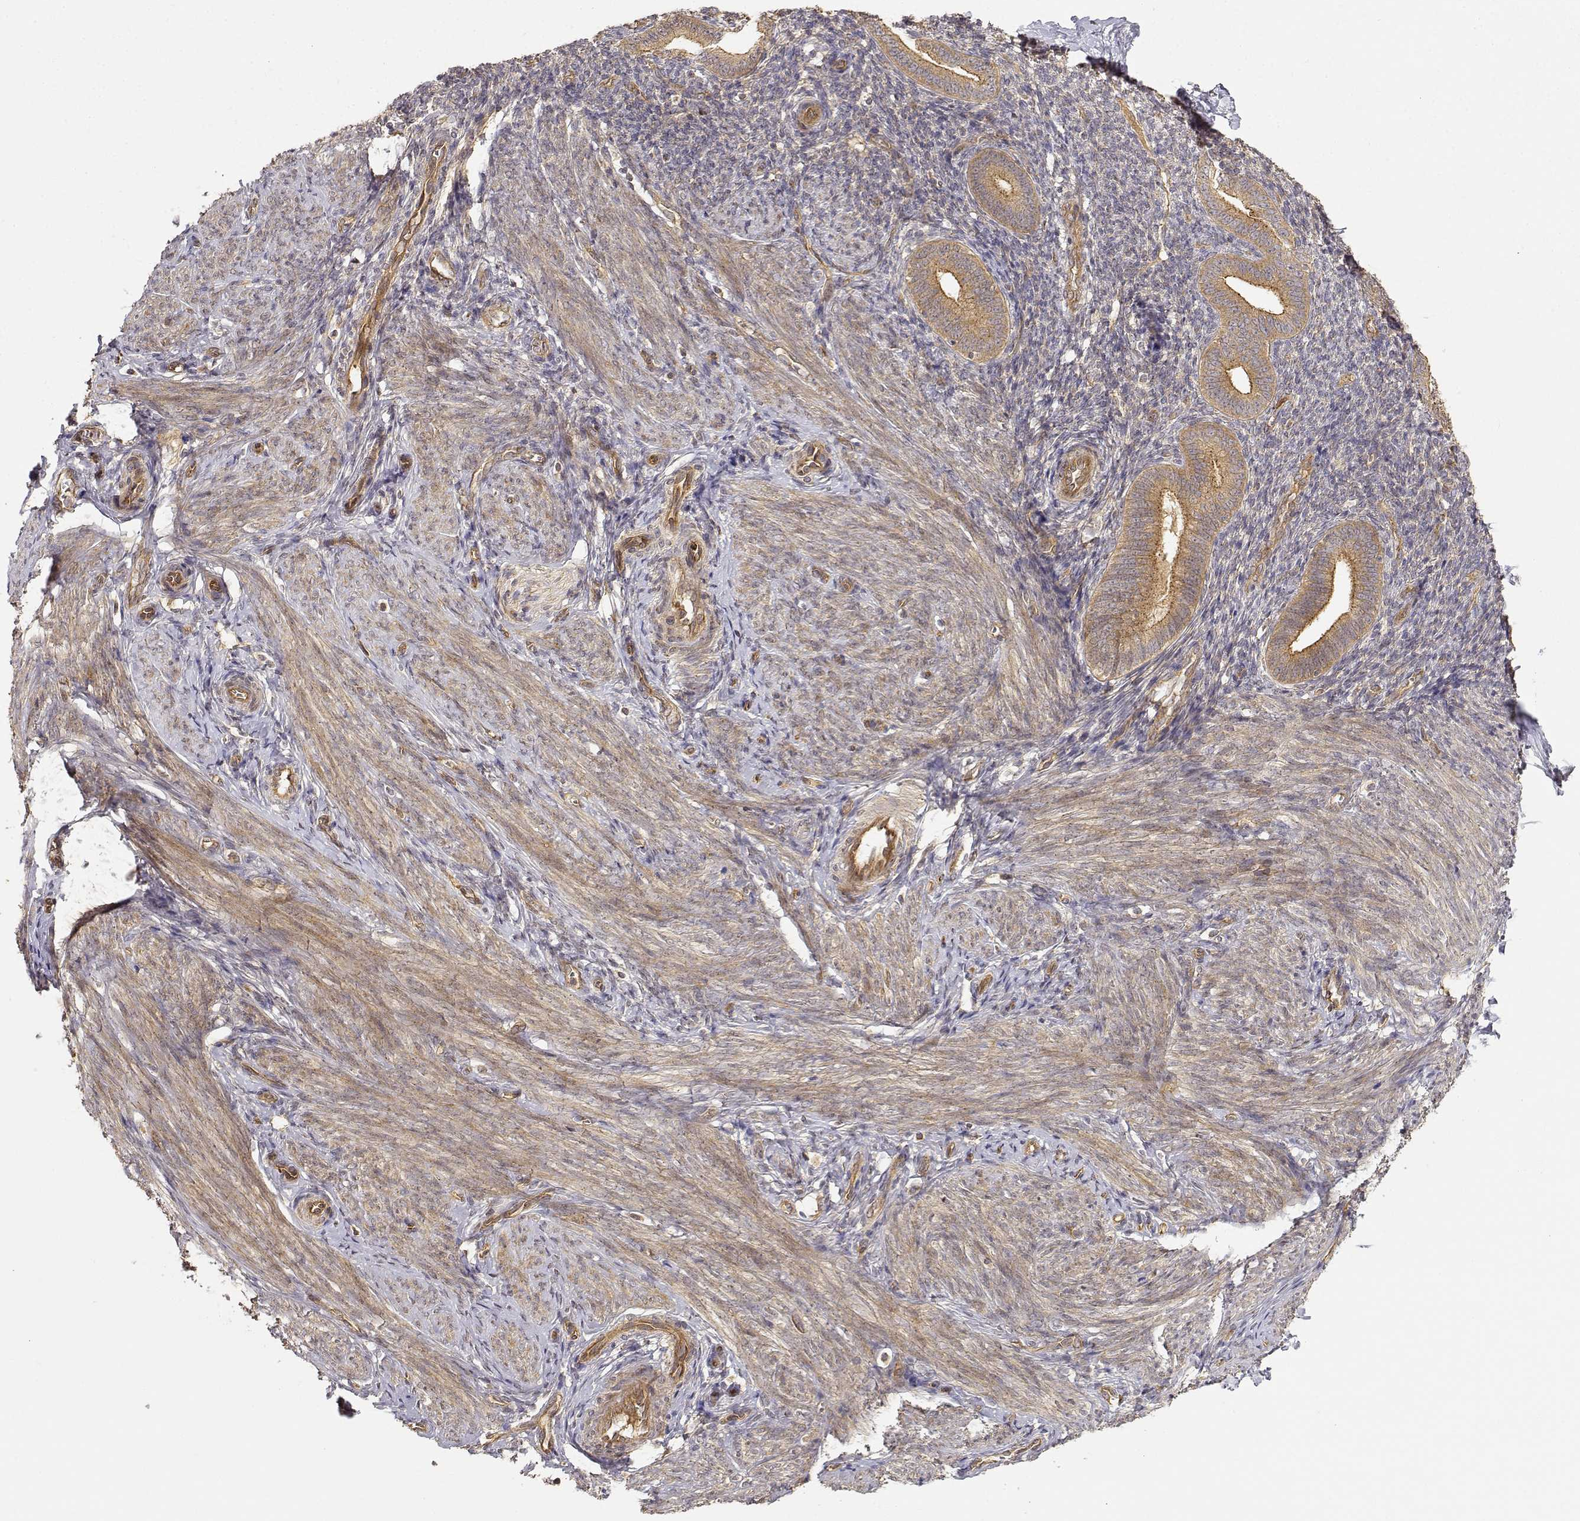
{"staining": {"intensity": "negative", "quantity": "none", "location": "none"}, "tissue": "endometrium", "cell_type": "Cells in endometrial stroma", "image_type": "normal", "snomed": [{"axis": "morphology", "description": "Normal tissue, NOS"}, {"axis": "topography", "description": "Endometrium"}], "caption": "Immunohistochemistry (IHC) photomicrograph of normal endometrium: human endometrium stained with DAB reveals no significant protein positivity in cells in endometrial stroma.", "gene": "CDK5RAP2", "patient": {"sex": "female", "age": 40}}